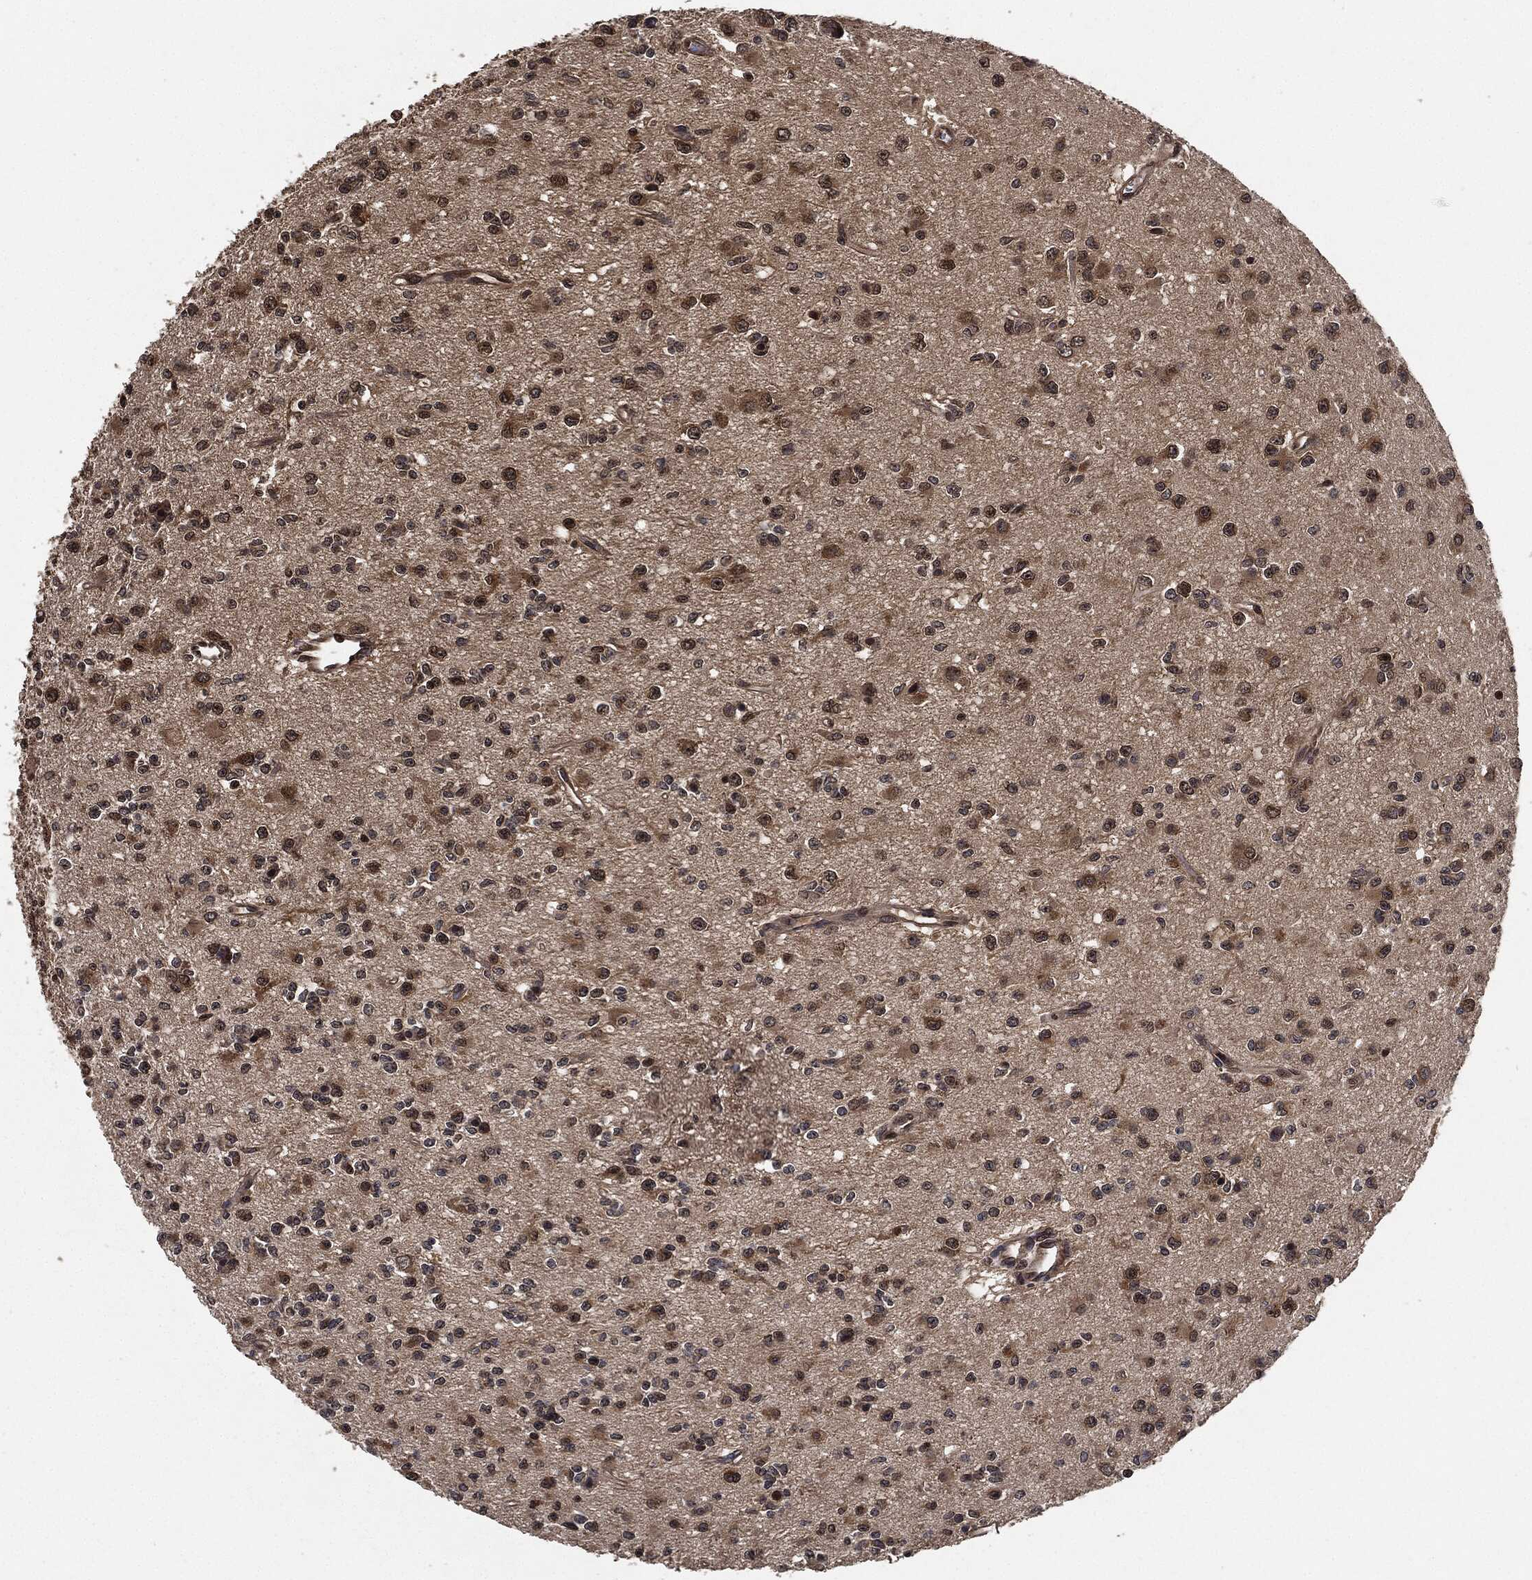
{"staining": {"intensity": "weak", "quantity": "<25%", "location": "cytoplasmic/membranous"}, "tissue": "glioma", "cell_type": "Tumor cells", "image_type": "cancer", "snomed": [{"axis": "morphology", "description": "Glioma, malignant, Low grade"}, {"axis": "topography", "description": "Brain"}], "caption": "Glioma was stained to show a protein in brown. There is no significant staining in tumor cells.", "gene": "PDK1", "patient": {"sex": "female", "age": 45}}